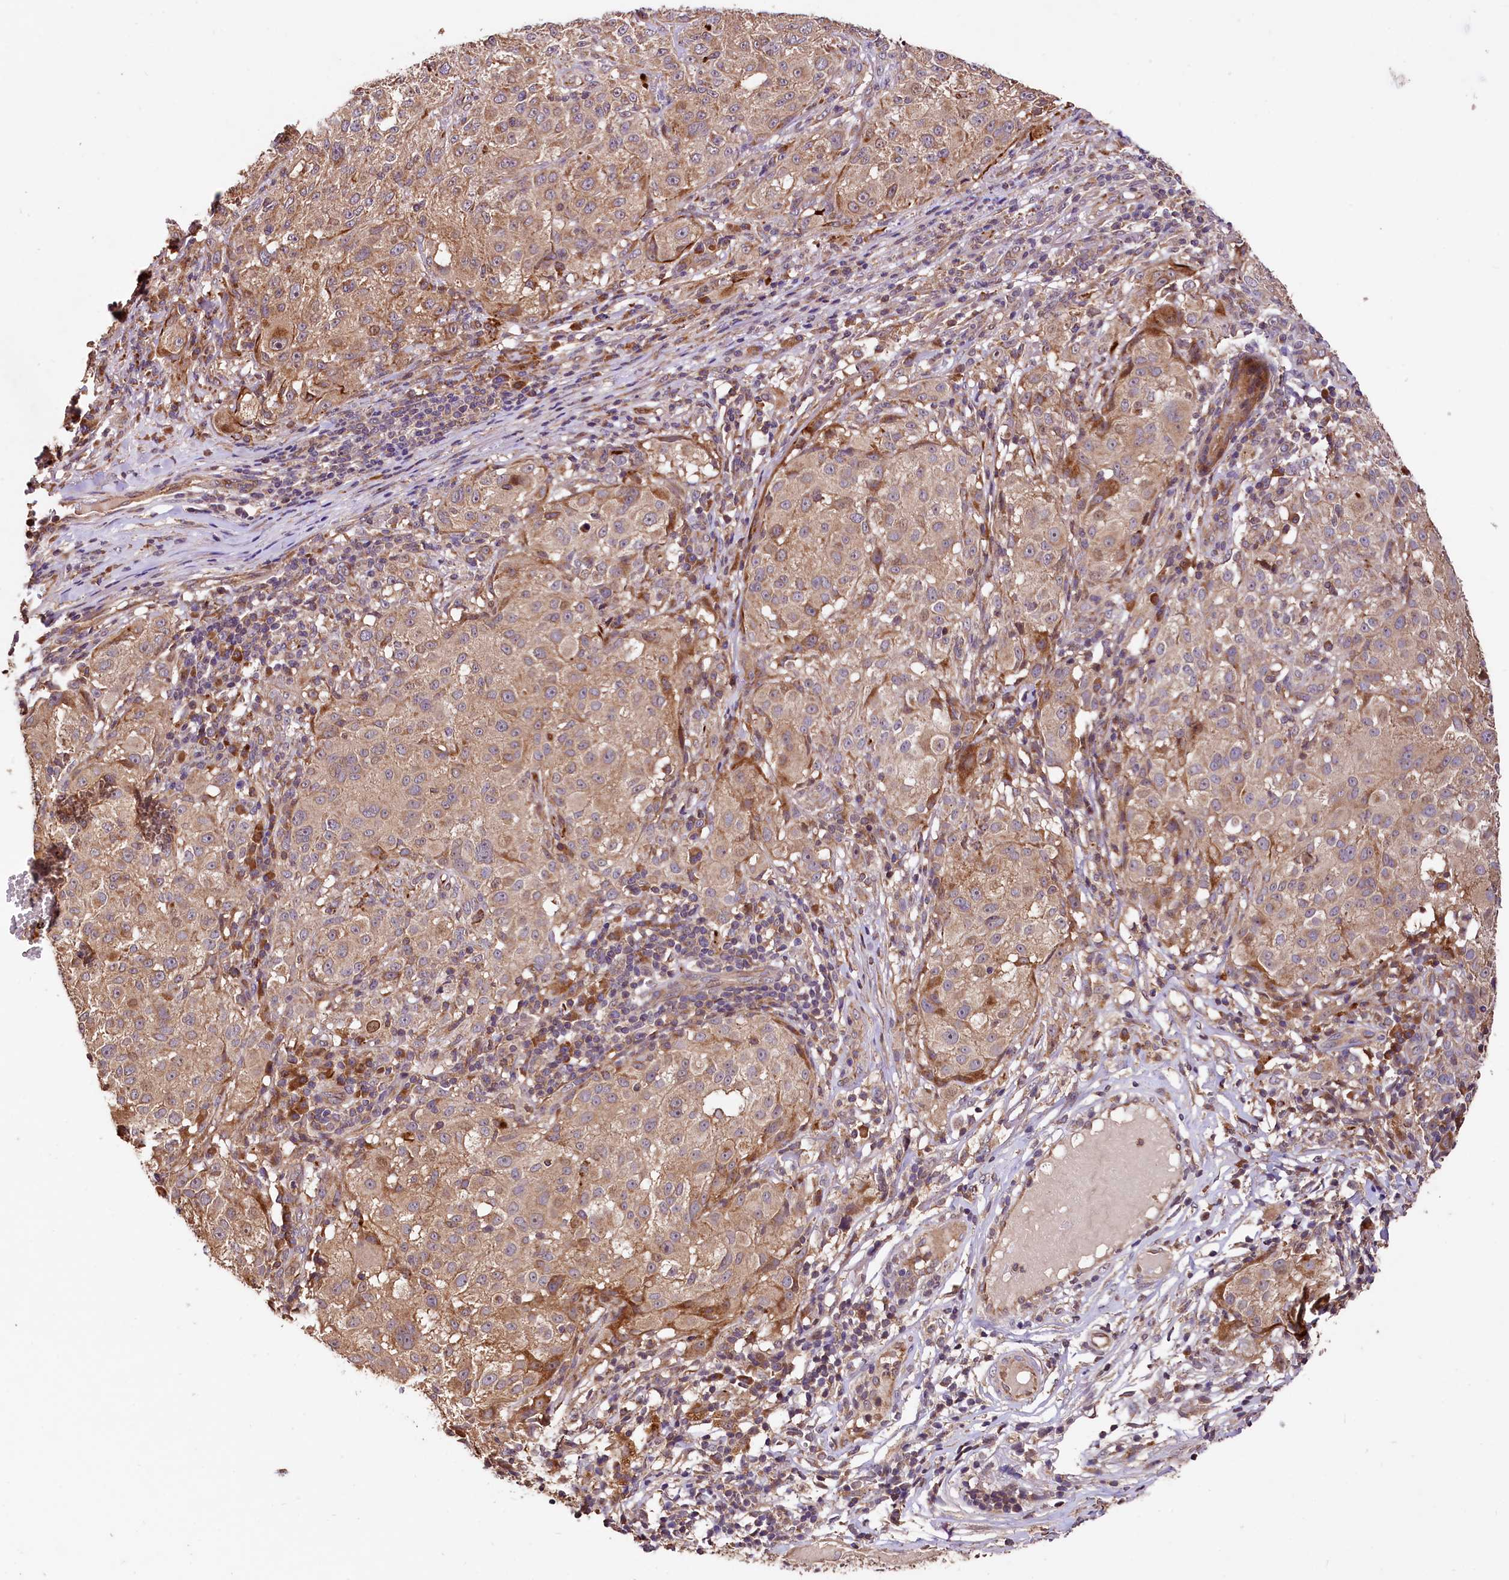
{"staining": {"intensity": "moderate", "quantity": ">75%", "location": "cytoplasmic/membranous"}, "tissue": "melanoma", "cell_type": "Tumor cells", "image_type": "cancer", "snomed": [{"axis": "morphology", "description": "Necrosis, NOS"}, {"axis": "morphology", "description": "Malignant melanoma, NOS"}, {"axis": "topography", "description": "Skin"}], "caption": "Tumor cells exhibit medium levels of moderate cytoplasmic/membranous staining in approximately >75% of cells in malignant melanoma.", "gene": "RASSF1", "patient": {"sex": "female", "age": 87}}